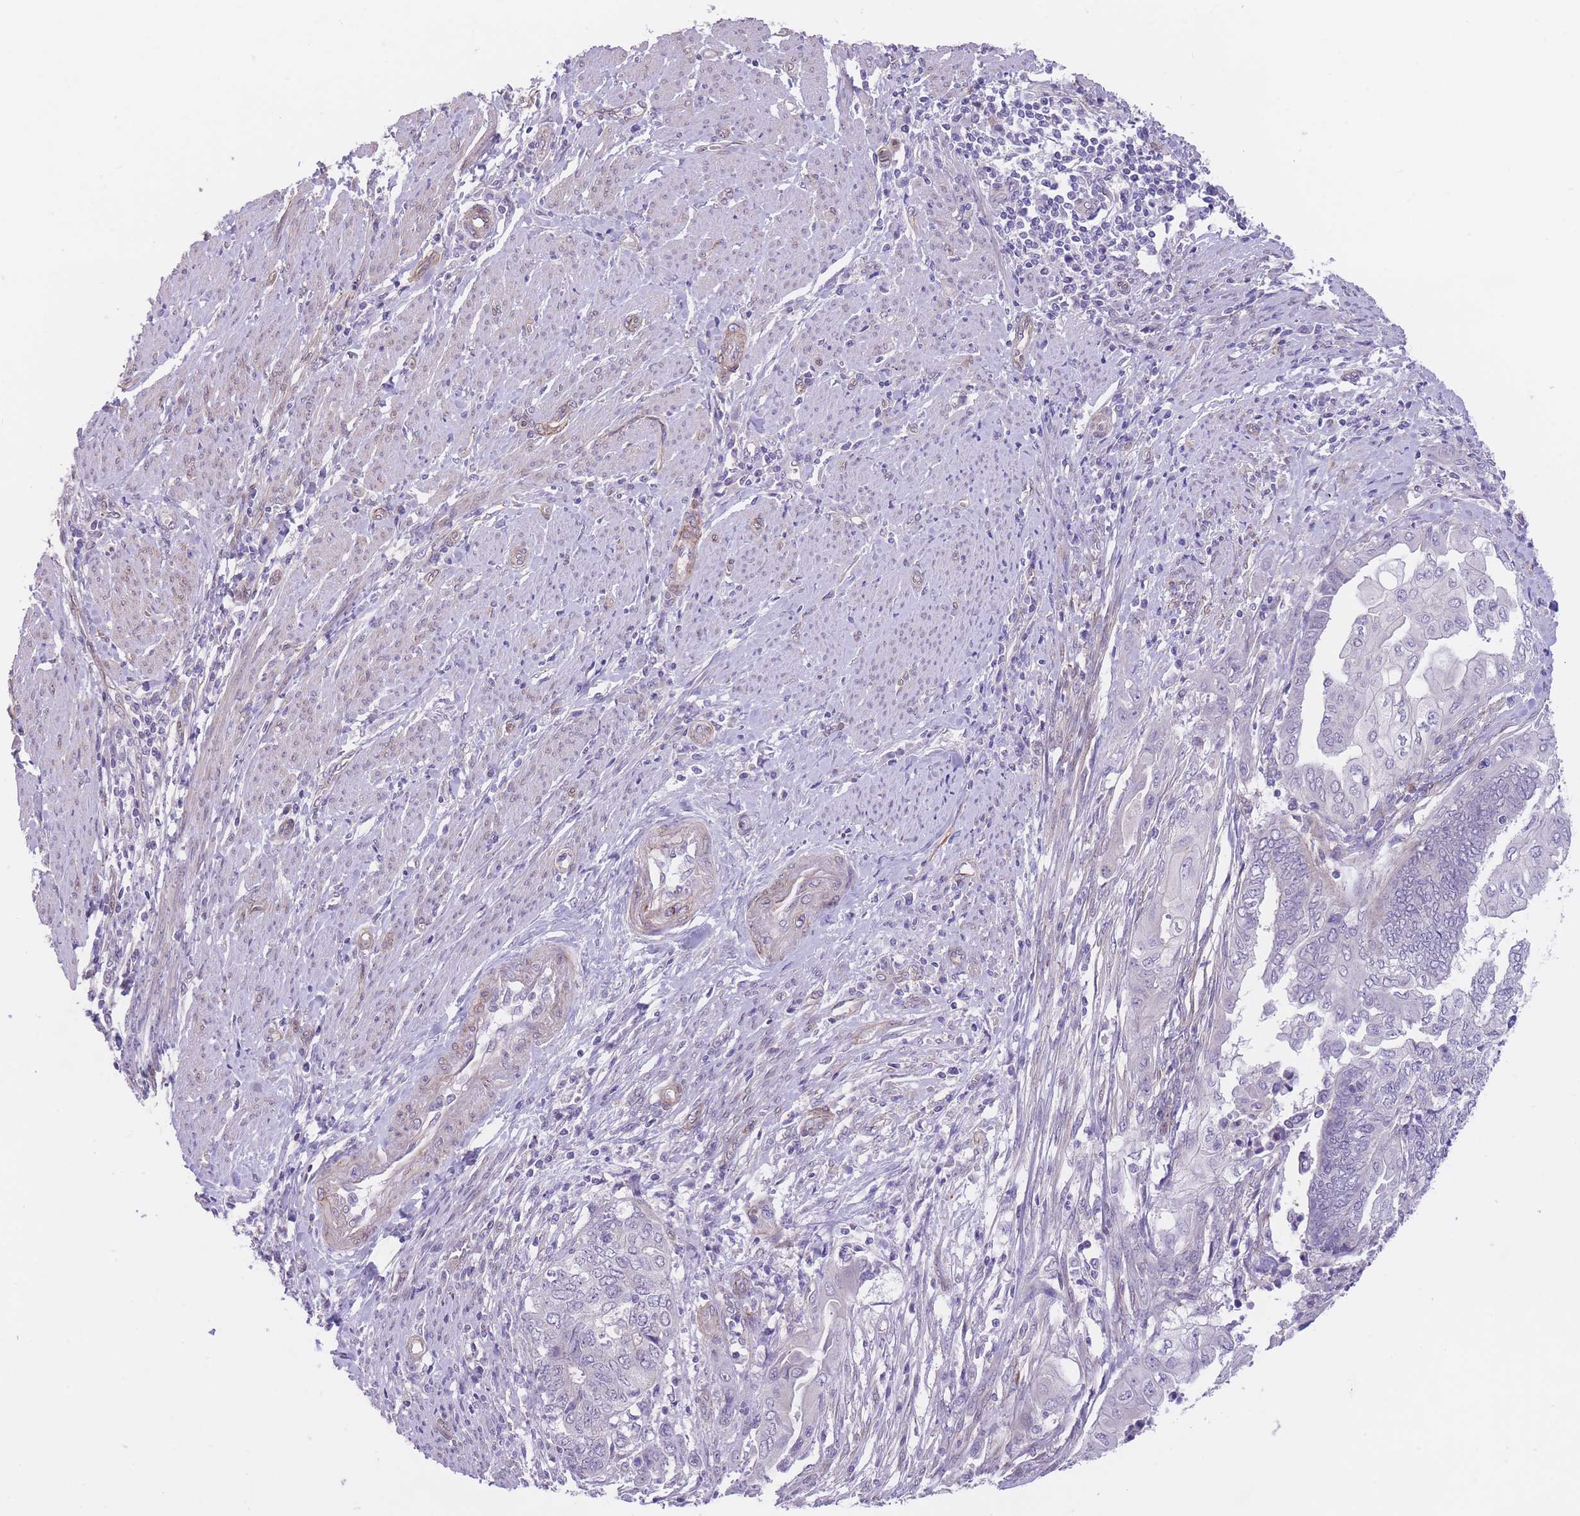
{"staining": {"intensity": "negative", "quantity": "none", "location": "none"}, "tissue": "endometrial cancer", "cell_type": "Tumor cells", "image_type": "cancer", "snomed": [{"axis": "morphology", "description": "Adenocarcinoma, NOS"}, {"axis": "topography", "description": "Uterus"}, {"axis": "topography", "description": "Endometrium"}], "caption": "DAB (3,3'-diaminobenzidine) immunohistochemical staining of human adenocarcinoma (endometrial) reveals no significant staining in tumor cells. (DAB (3,3'-diaminobenzidine) immunohistochemistry, high magnification).", "gene": "QTRT1", "patient": {"sex": "female", "age": 70}}